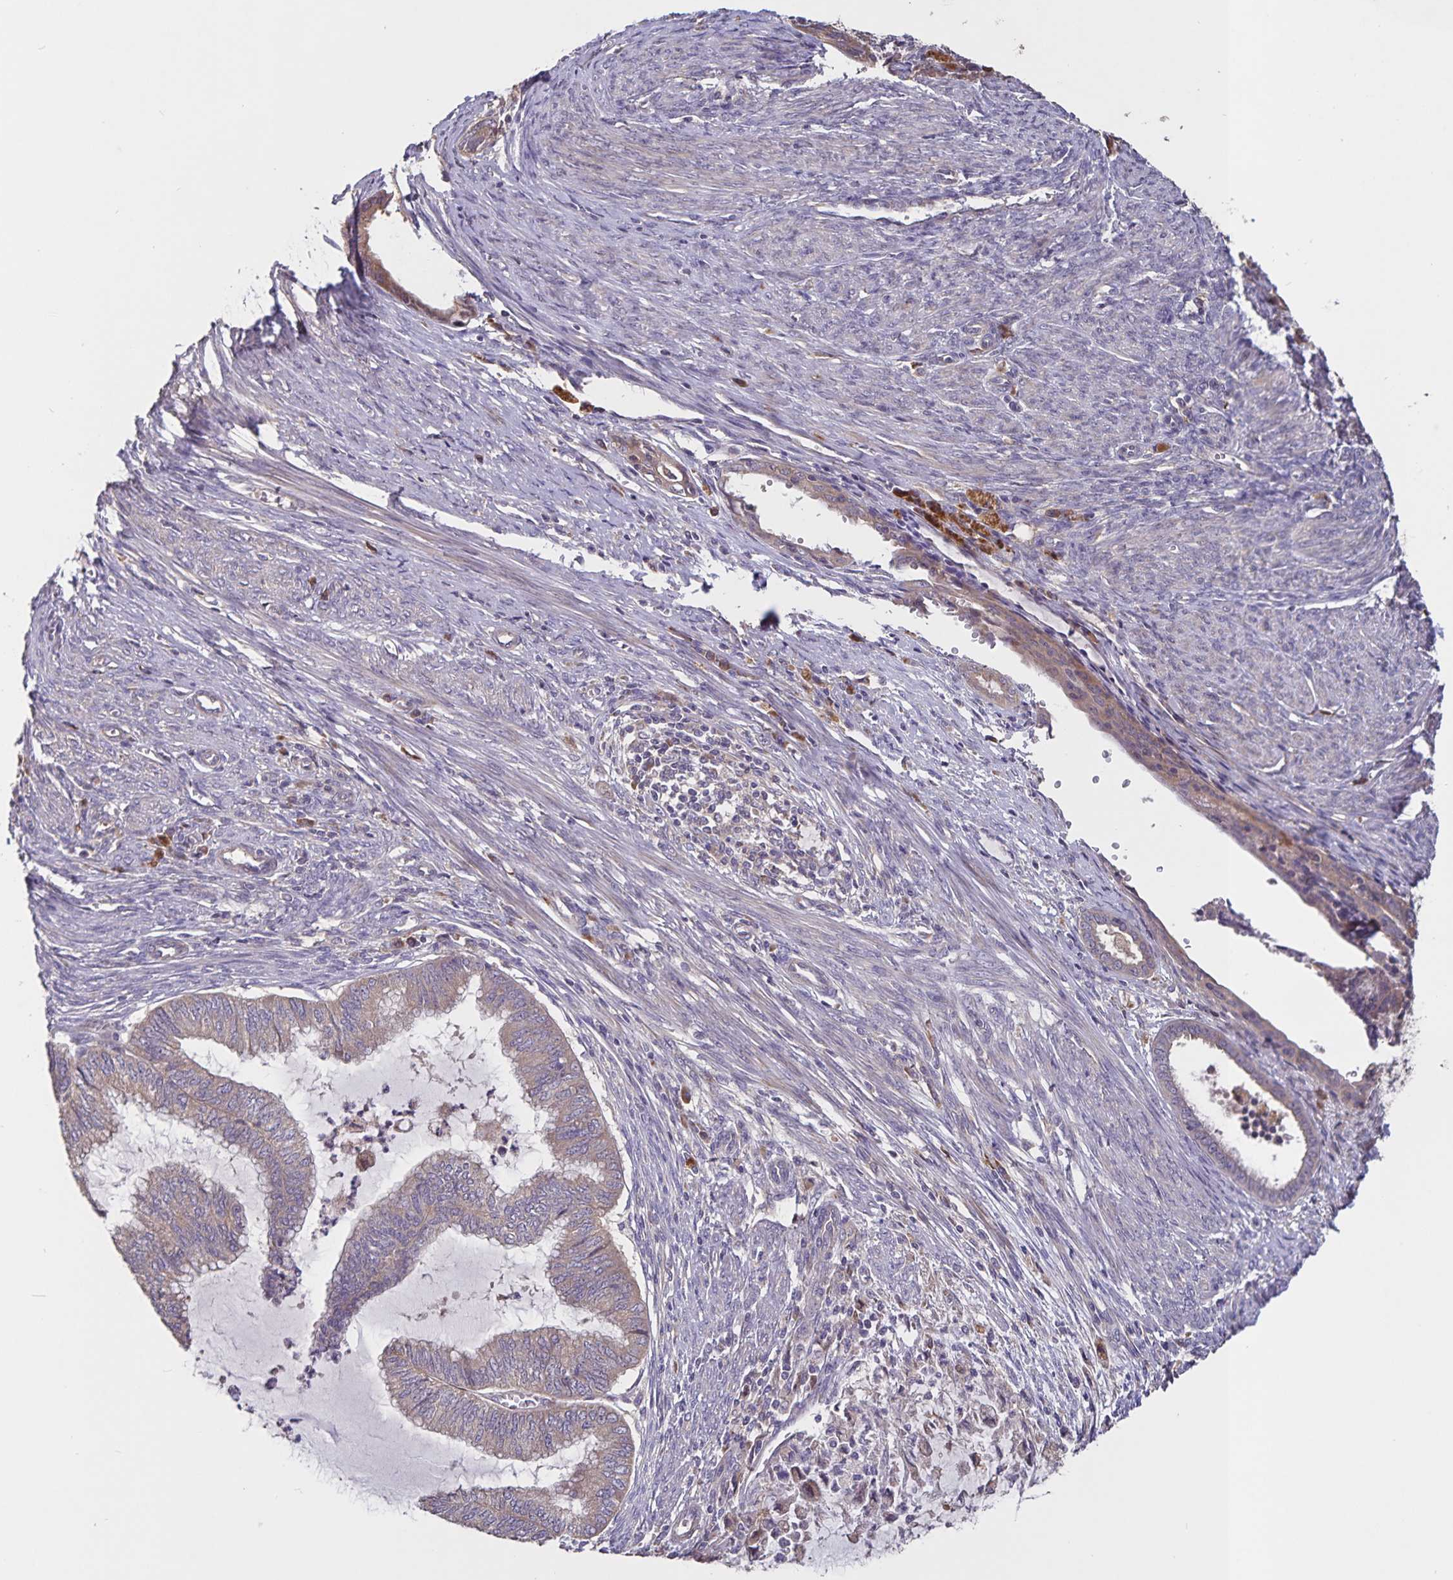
{"staining": {"intensity": "weak", "quantity": ">75%", "location": "cytoplasmic/membranous"}, "tissue": "endometrial cancer", "cell_type": "Tumor cells", "image_type": "cancer", "snomed": [{"axis": "morphology", "description": "Adenocarcinoma, NOS"}, {"axis": "topography", "description": "Endometrium"}], "caption": "This is a photomicrograph of immunohistochemistry staining of endometrial cancer, which shows weak staining in the cytoplasmic/membranous of tumor cells.", "gene": "FBXL16", "patient": {"sex": "female", "age": 79}}